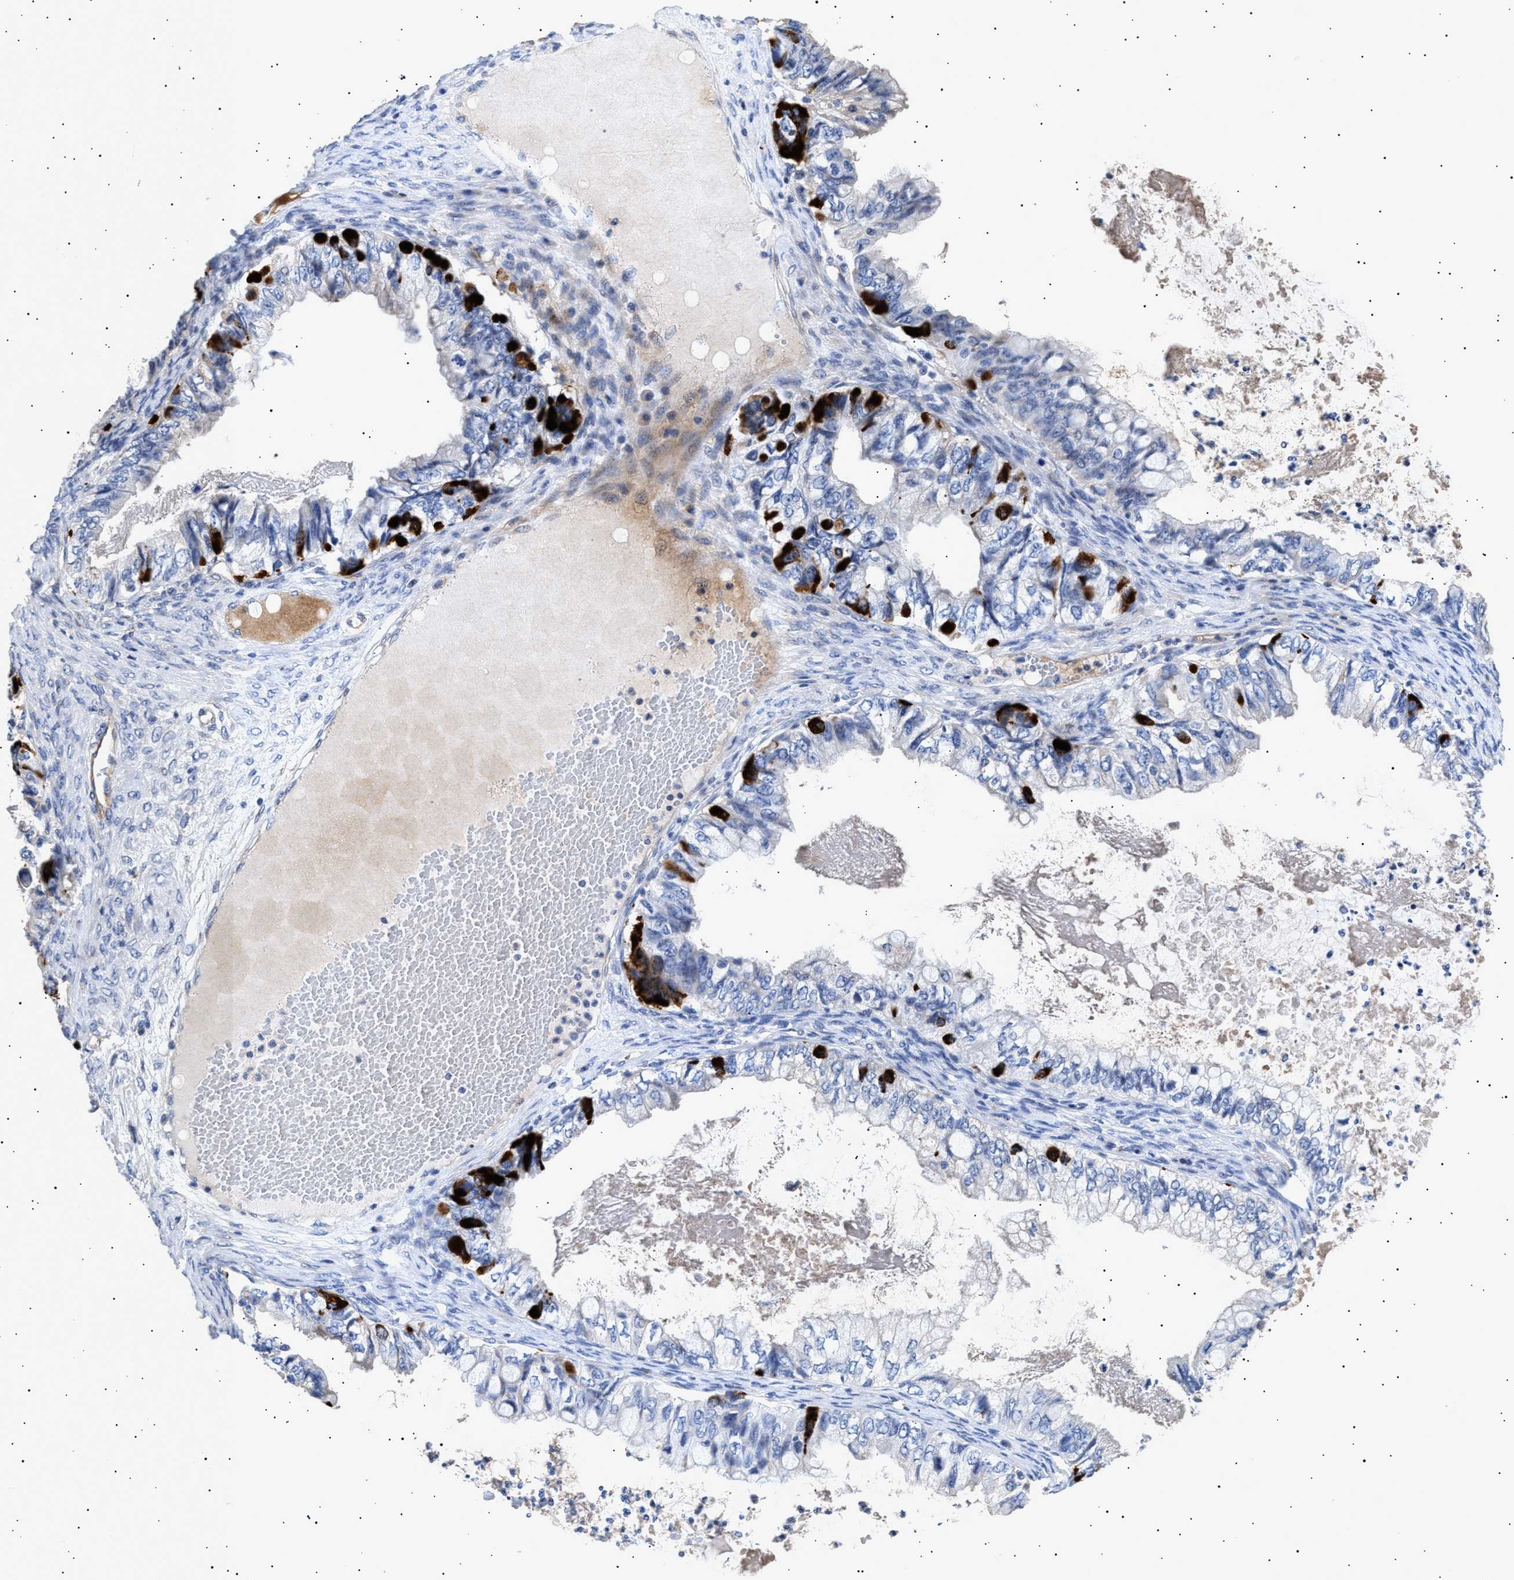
{"staining": {"intensity": "strong", "quantity": "<25%", "location": "cytoplasmic/membranous"}, "tissue": "ovarian cancer", "cell_type": "Tumor cells", "image_type": "cancer", "snomed": [{"axis": "morphology", "description": "Cystadenocarcinoma, mucinous, NOS"}, {"axis": "topography", "description": "Ovary"}], "caption": "Brown immunohistochemical staining in ovarian cancer displays strong cytoplasmic/membranous positivity in approximately <25% of tumor cells. The staining is performed using DAB (3,3'-diaminobenzidine) brown chromogen to label protein expression. The nuclei are counter-stained blue using hematoxylin.", "gene": "HEMGN", "patient": {"sex": "female", "age": 80}}